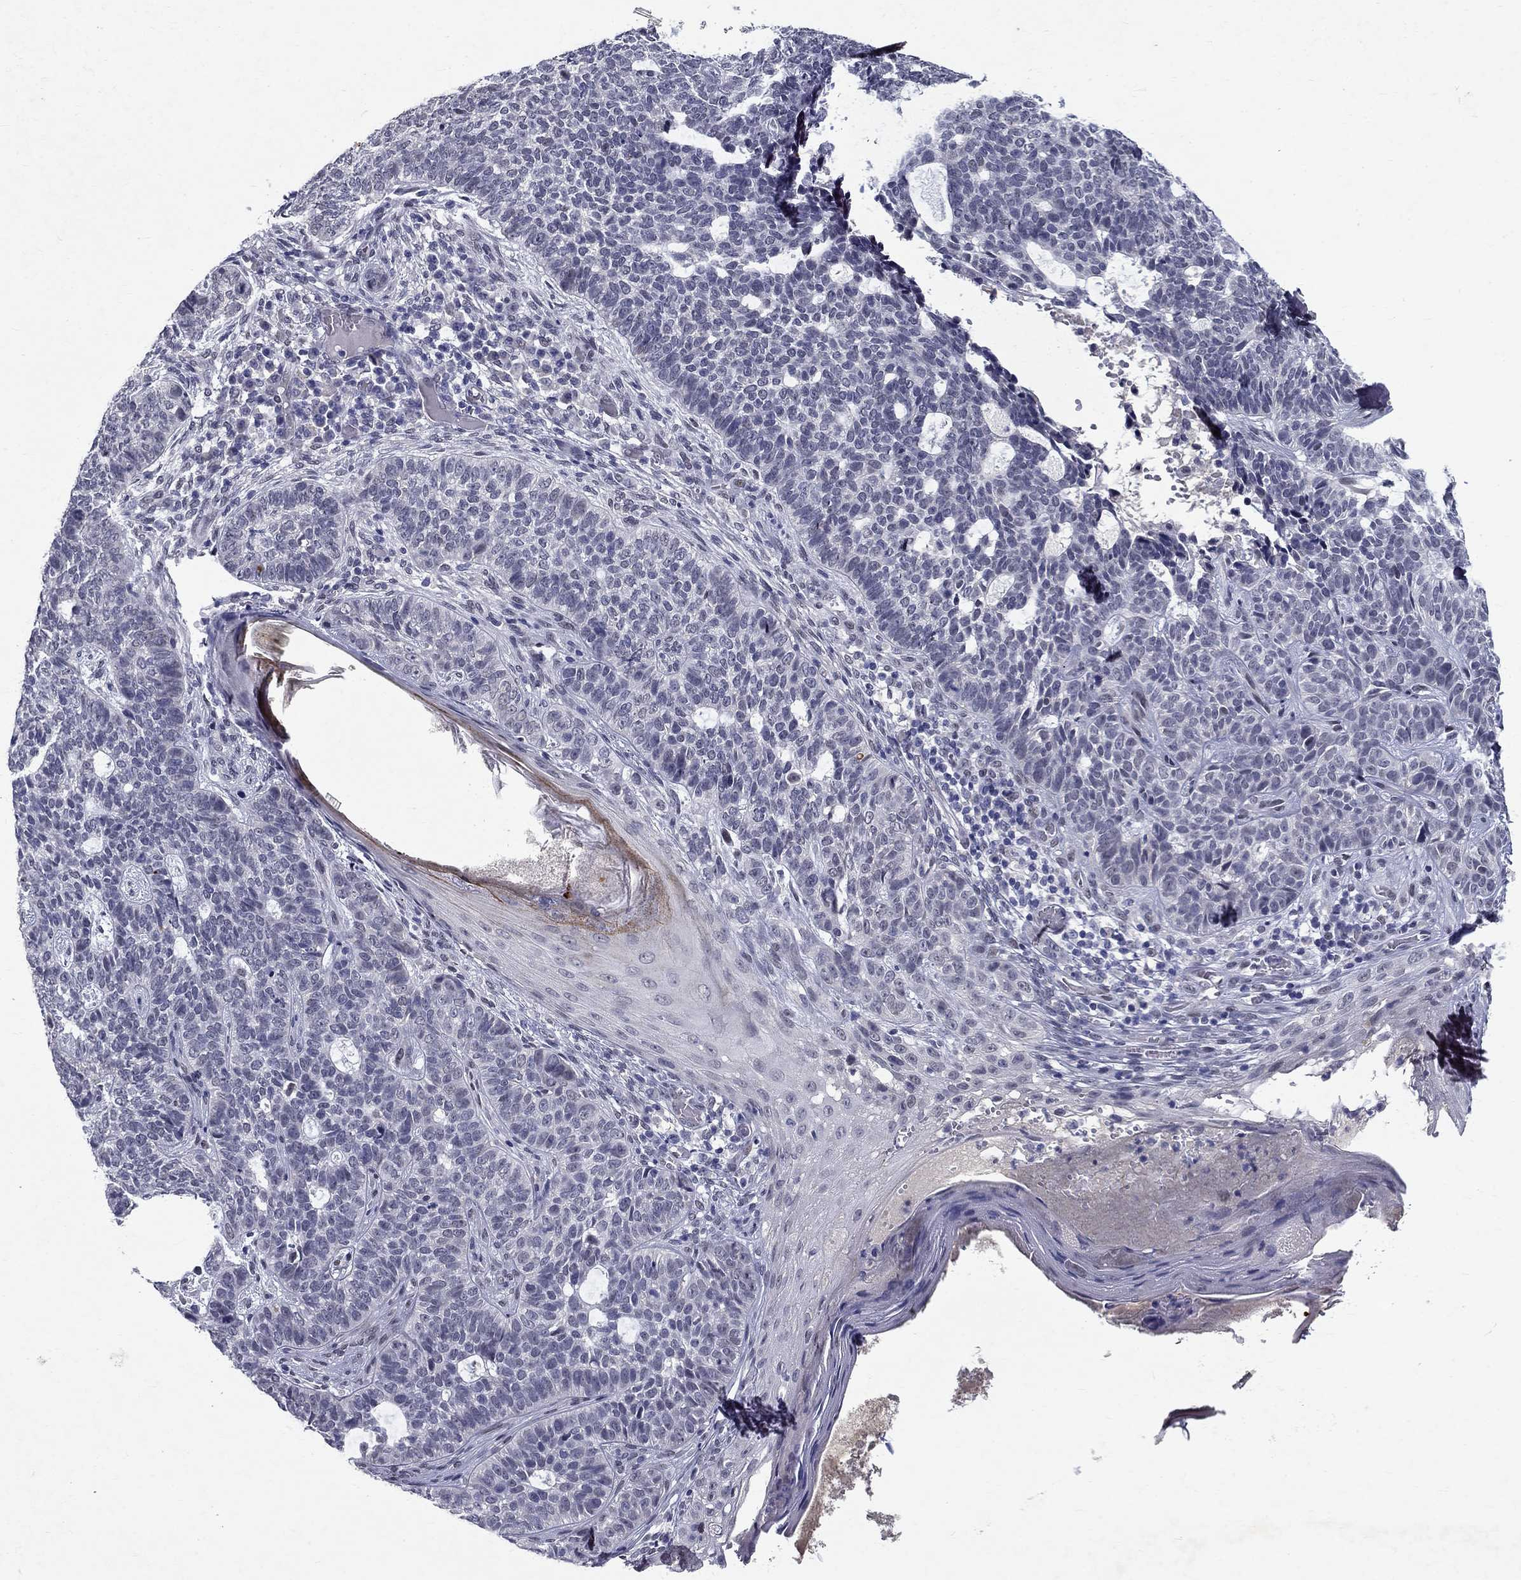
{"staining": {"intensity": "negative", "quantity": "none", "location": "none"}, "tissue": "skin cancer", "cell_type": "Tumor cells", "image_type": "cancer", "snomed": [{"axis": "morphology", "description": "Basal cell carcinoma"}, {"axis": "topography", "description": "Skin"}], "caption": "This is an immunohistochemistry image of human skin cancer. There is no positivity in tumor cells.", "gene": "RBFOX1", "patient": {"sex": "female", "age": 69}}